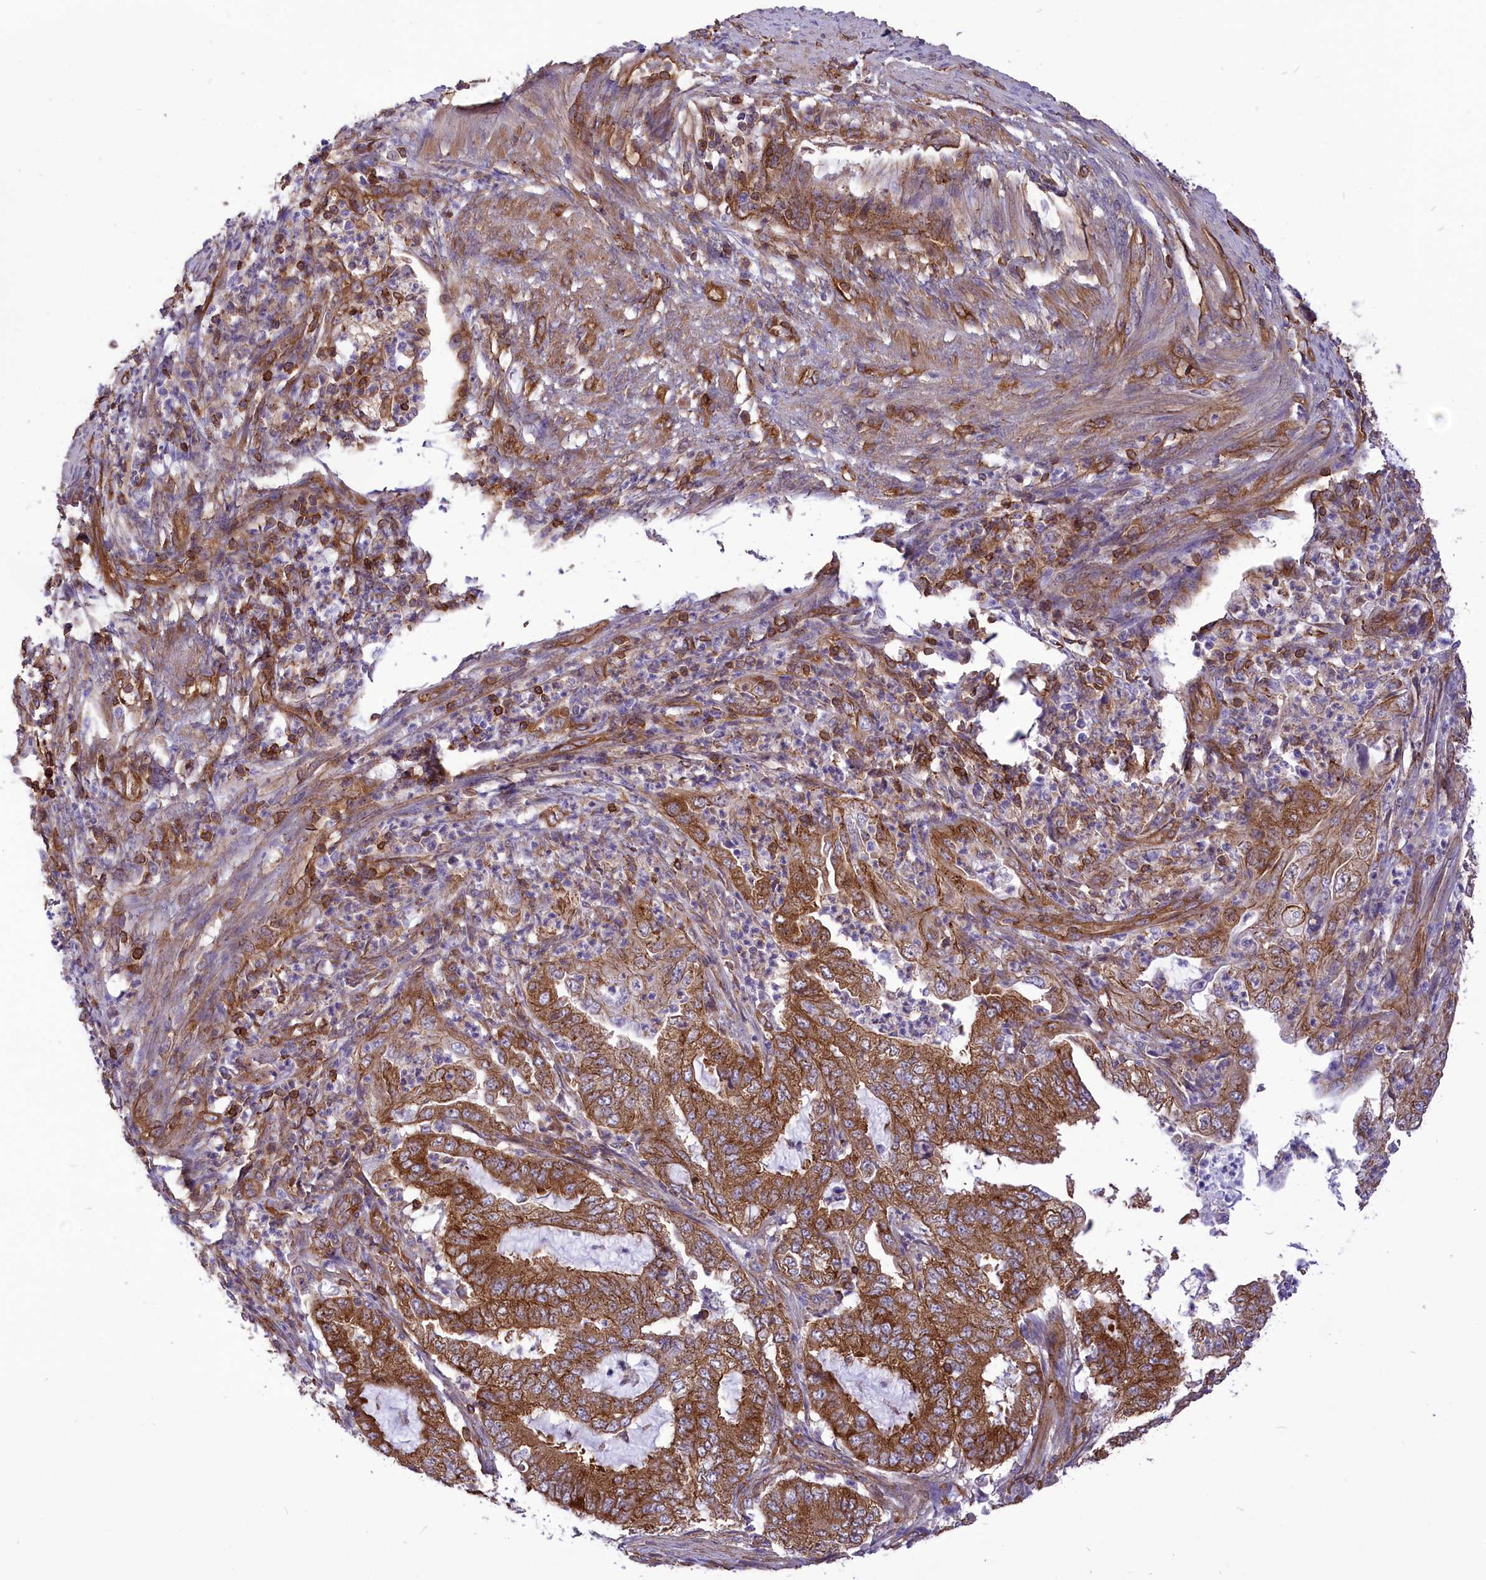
{"staining": {"intensity": "moderate", "quantity": ">75%", "location": "cytoplasmic/membranous"}, "tissue": "endometrial cancer", "cell_type": "Tumor cells", "image_type": "cancer", "snomed": [{"axis": "morphology", "description": "Adenocarcinoma, NOS"}, {"axis": "topography", "description": "Endometrium"}], "caption": "The immunohistochemical stain labels moderate cytoplasmic/membranous positivity in tumor cells of endometrial adenocarcinoma tissue.", "gene": "SEPTIN9", "patient": {"sex": "female", "age": 51}}